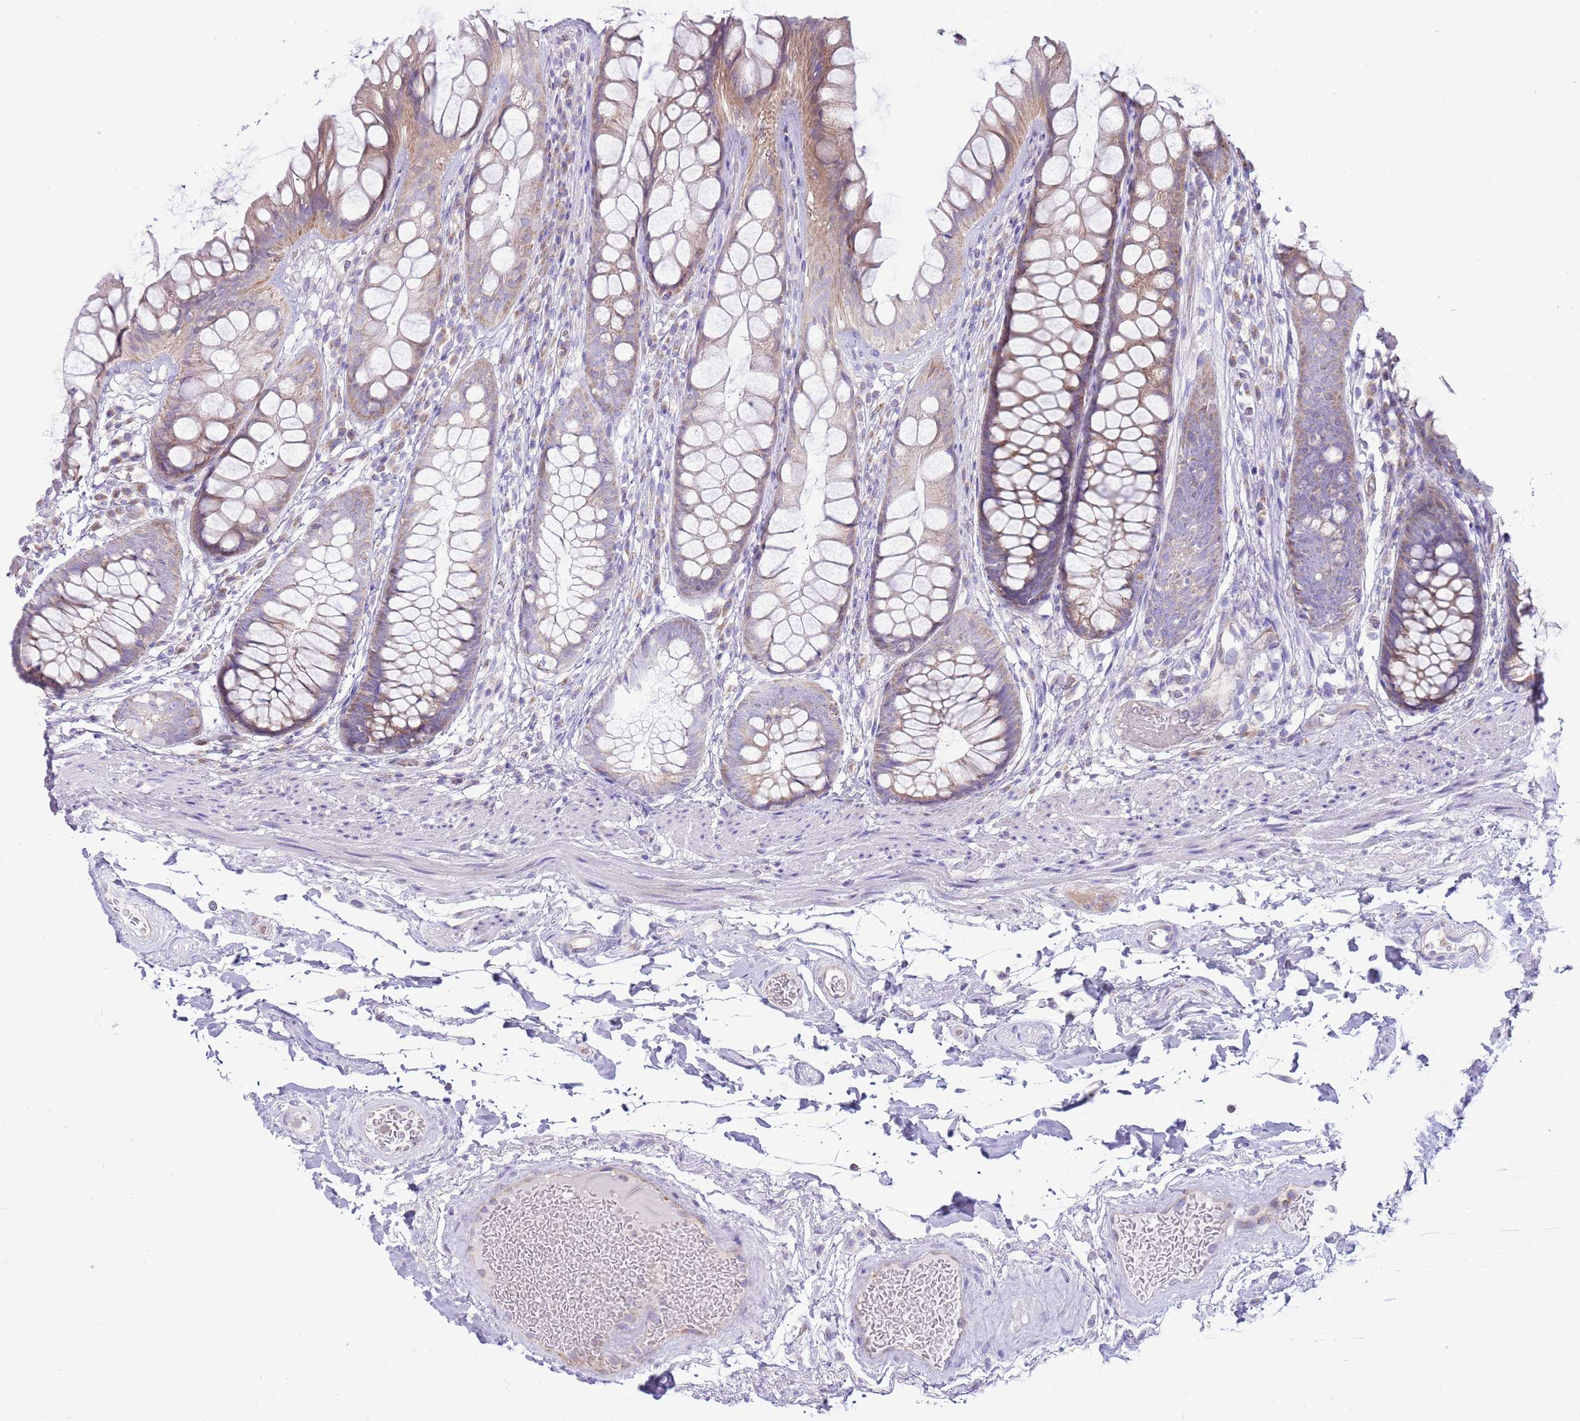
{"staining": {"intensity": "moderate", "quantity": "<25%", "location": "cytoplasmic/membranous"}, "tissue": "rectum", "cell_type": "Glandular cells", "image_type": "normal", "snomed": [{"axis": "morphology", "description": "Normal tissue, NOS"}, {"axis": "topography", "description": "Rectum"}], "caption": "Approximately <25% of glandular cells in normal rectum exhibit moderate cytoplasmic/membranous protein positivity as visualized by brown immunohistochemical staining.", "gene": "OAZ2", "patient": {"sex": "male", "age": 74}}